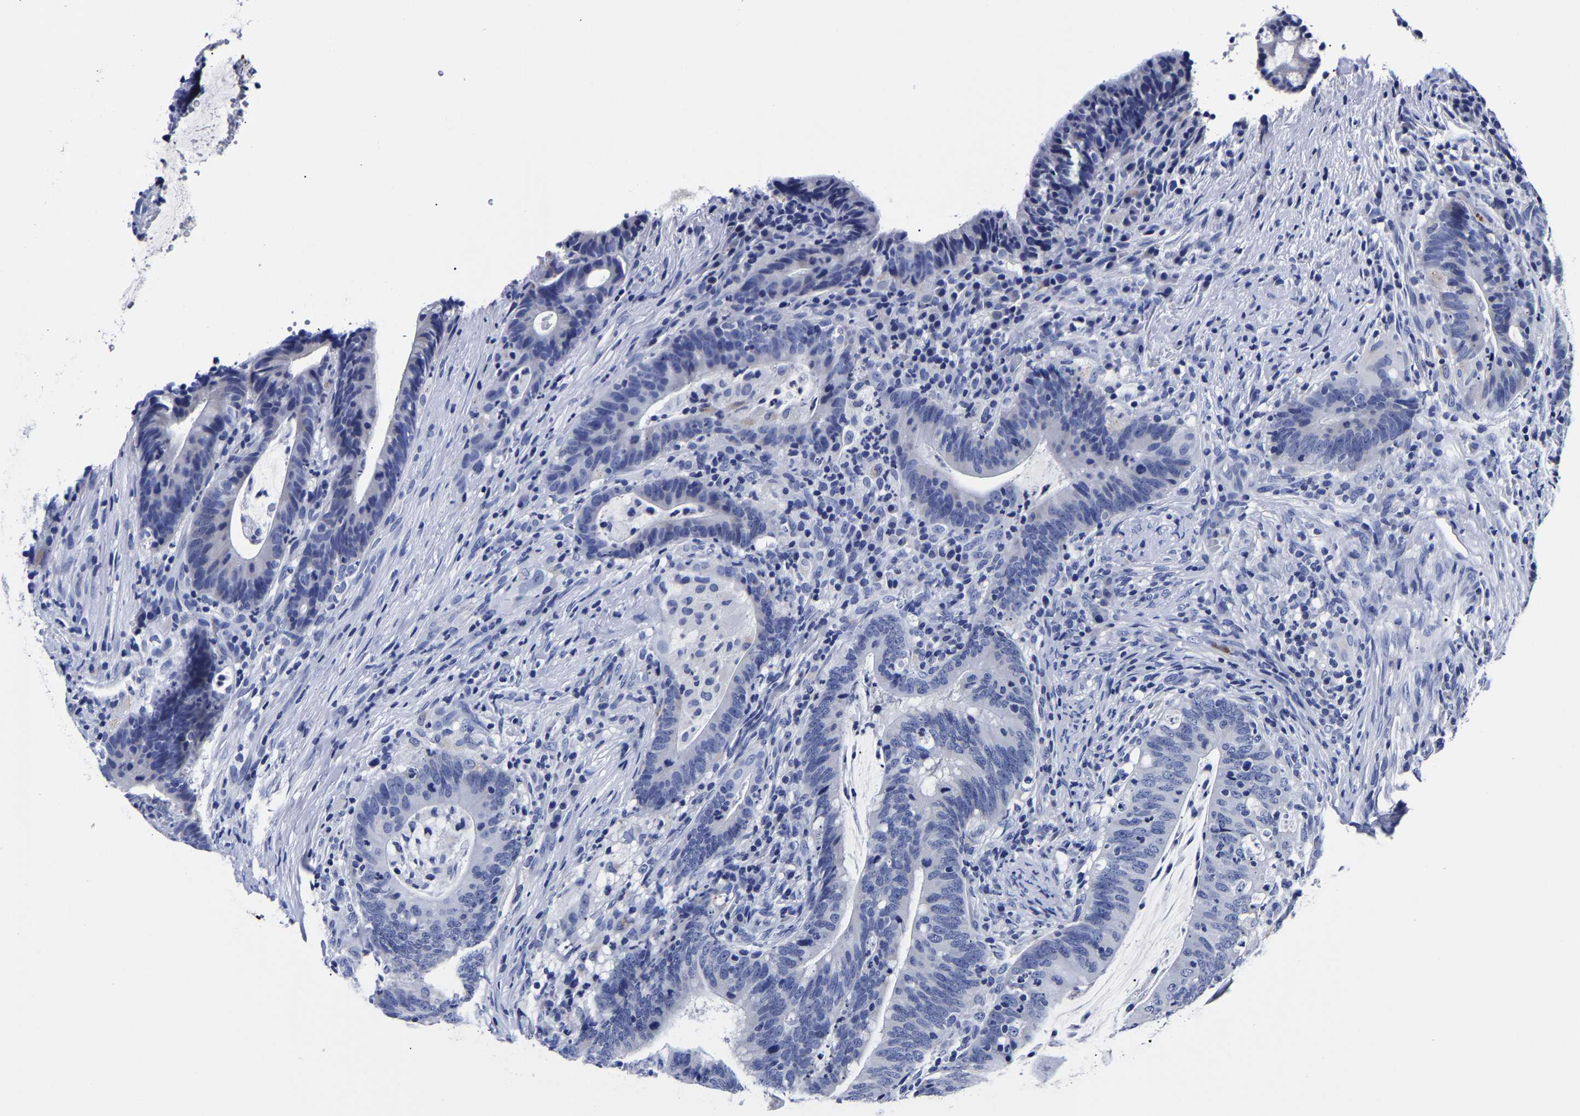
{"staining": {"intensity": "negative", "quantity": "none", "location": "none"}, "tissue": "colorectal cancer", "cell_type": "Tumor cells", "image_type": "cancer", "snomed": [{"axis": "morphology", "description": "Adenocarcinoma, NOS"}, {"axis": "topography", "description": "Colon"}], "caption": "The histopathology image shows no staining of tumor cells in colorectal adenocarcinoma.", "gene": "CPA2", "patient": {"sex": "female", "age": 66}}